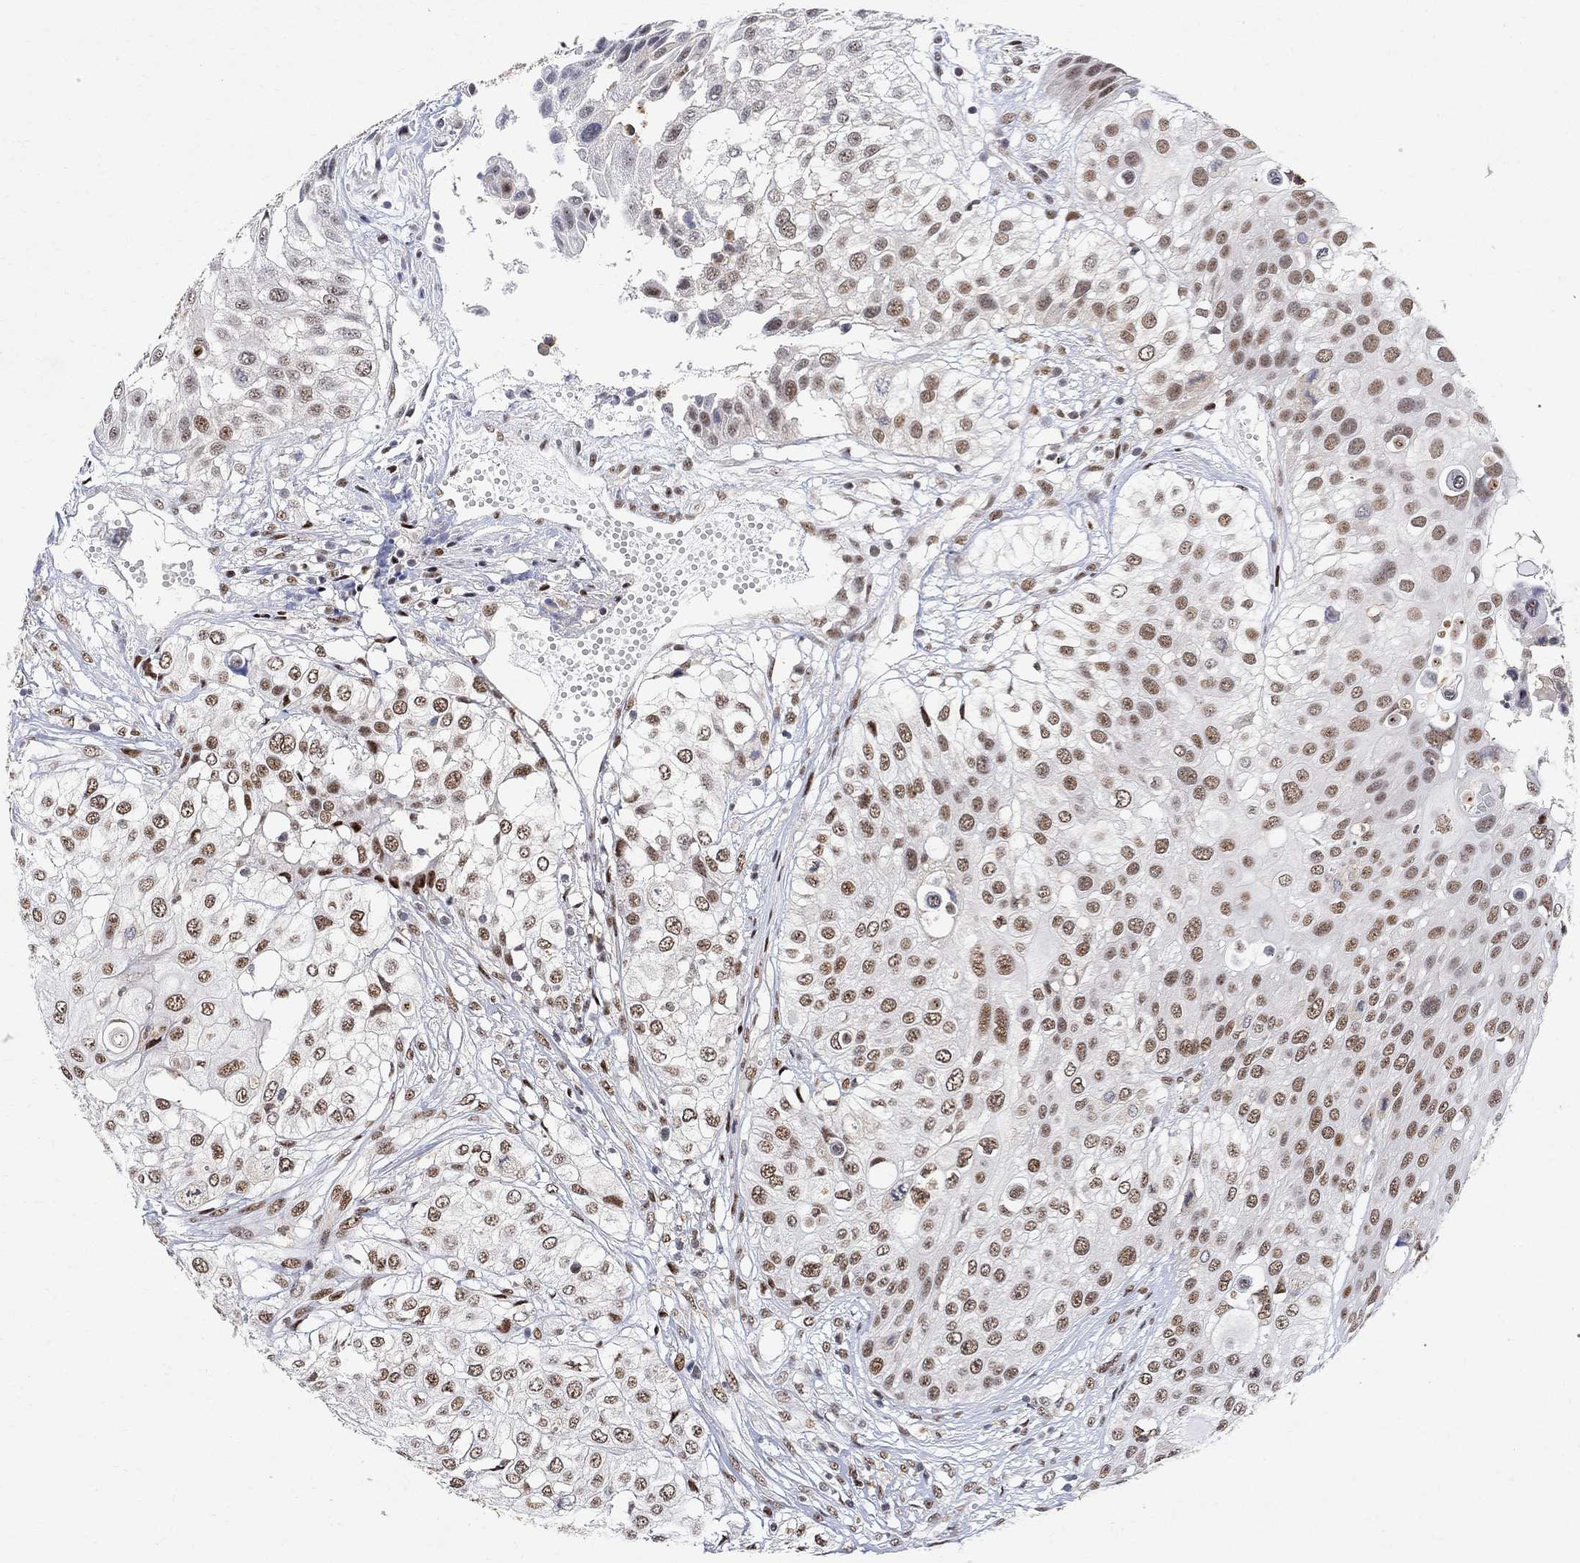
{"staining": {"intensity": "moderate", "quantity": ">75%", "location": "nuclear"}, "tissue": "urothelial cancer", "cell_type": "Tumor cells", "image_type": "cancer", "snomed": [{"axis": "morphology", "description": "Urothelial carcinoma, High grade"}, {"axis": "topography", "description": "Urinary bladder"}], "caption": "A photomicrograph of human high-grade urothelial carcinoma stained for a protein reveals moderate nuclear brown staining in tumor cells.", "gene": "E4F1", "patient": {"sex": "female", "age": 79}}